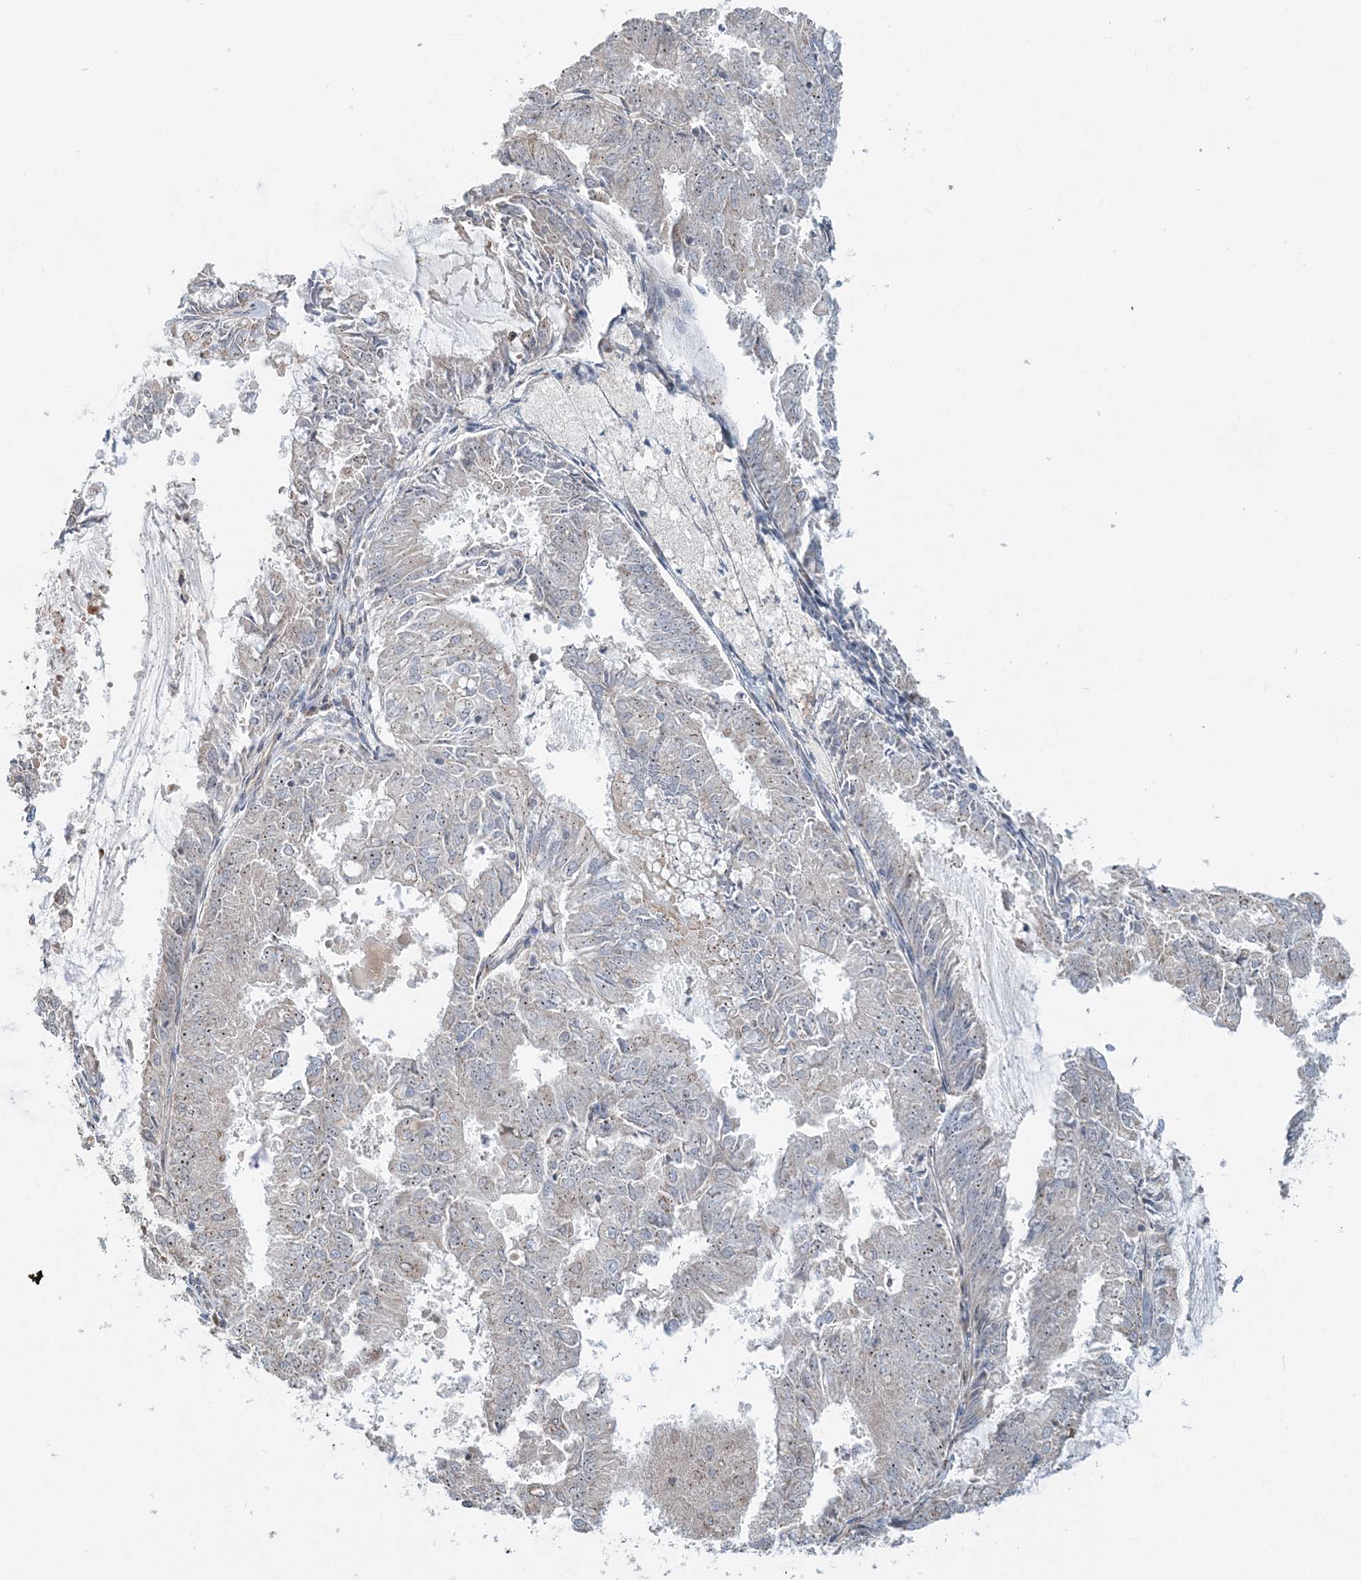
{"staining": {"intensity": "weak", "quantity": "<25%", "location": "nuclear"}, "tissue": "endometrial cancer", "cell_type": "Tumor cells", "image_type": "cancer", "snomed": [{"axis": "morphology", "description": "Adenocarcinoma, NOS"}, {"axis": "topography", "description": "Endometrium"}], "caption": "An immunohistochemistry (IHC) histopathology image of adenocarcinoma (endometrial) is shown. There is no staining in tumor cells of adenocarcinoma (endometrial).", "gene": "CXXC5", "patient": {"sex": "female", "age": 57}}